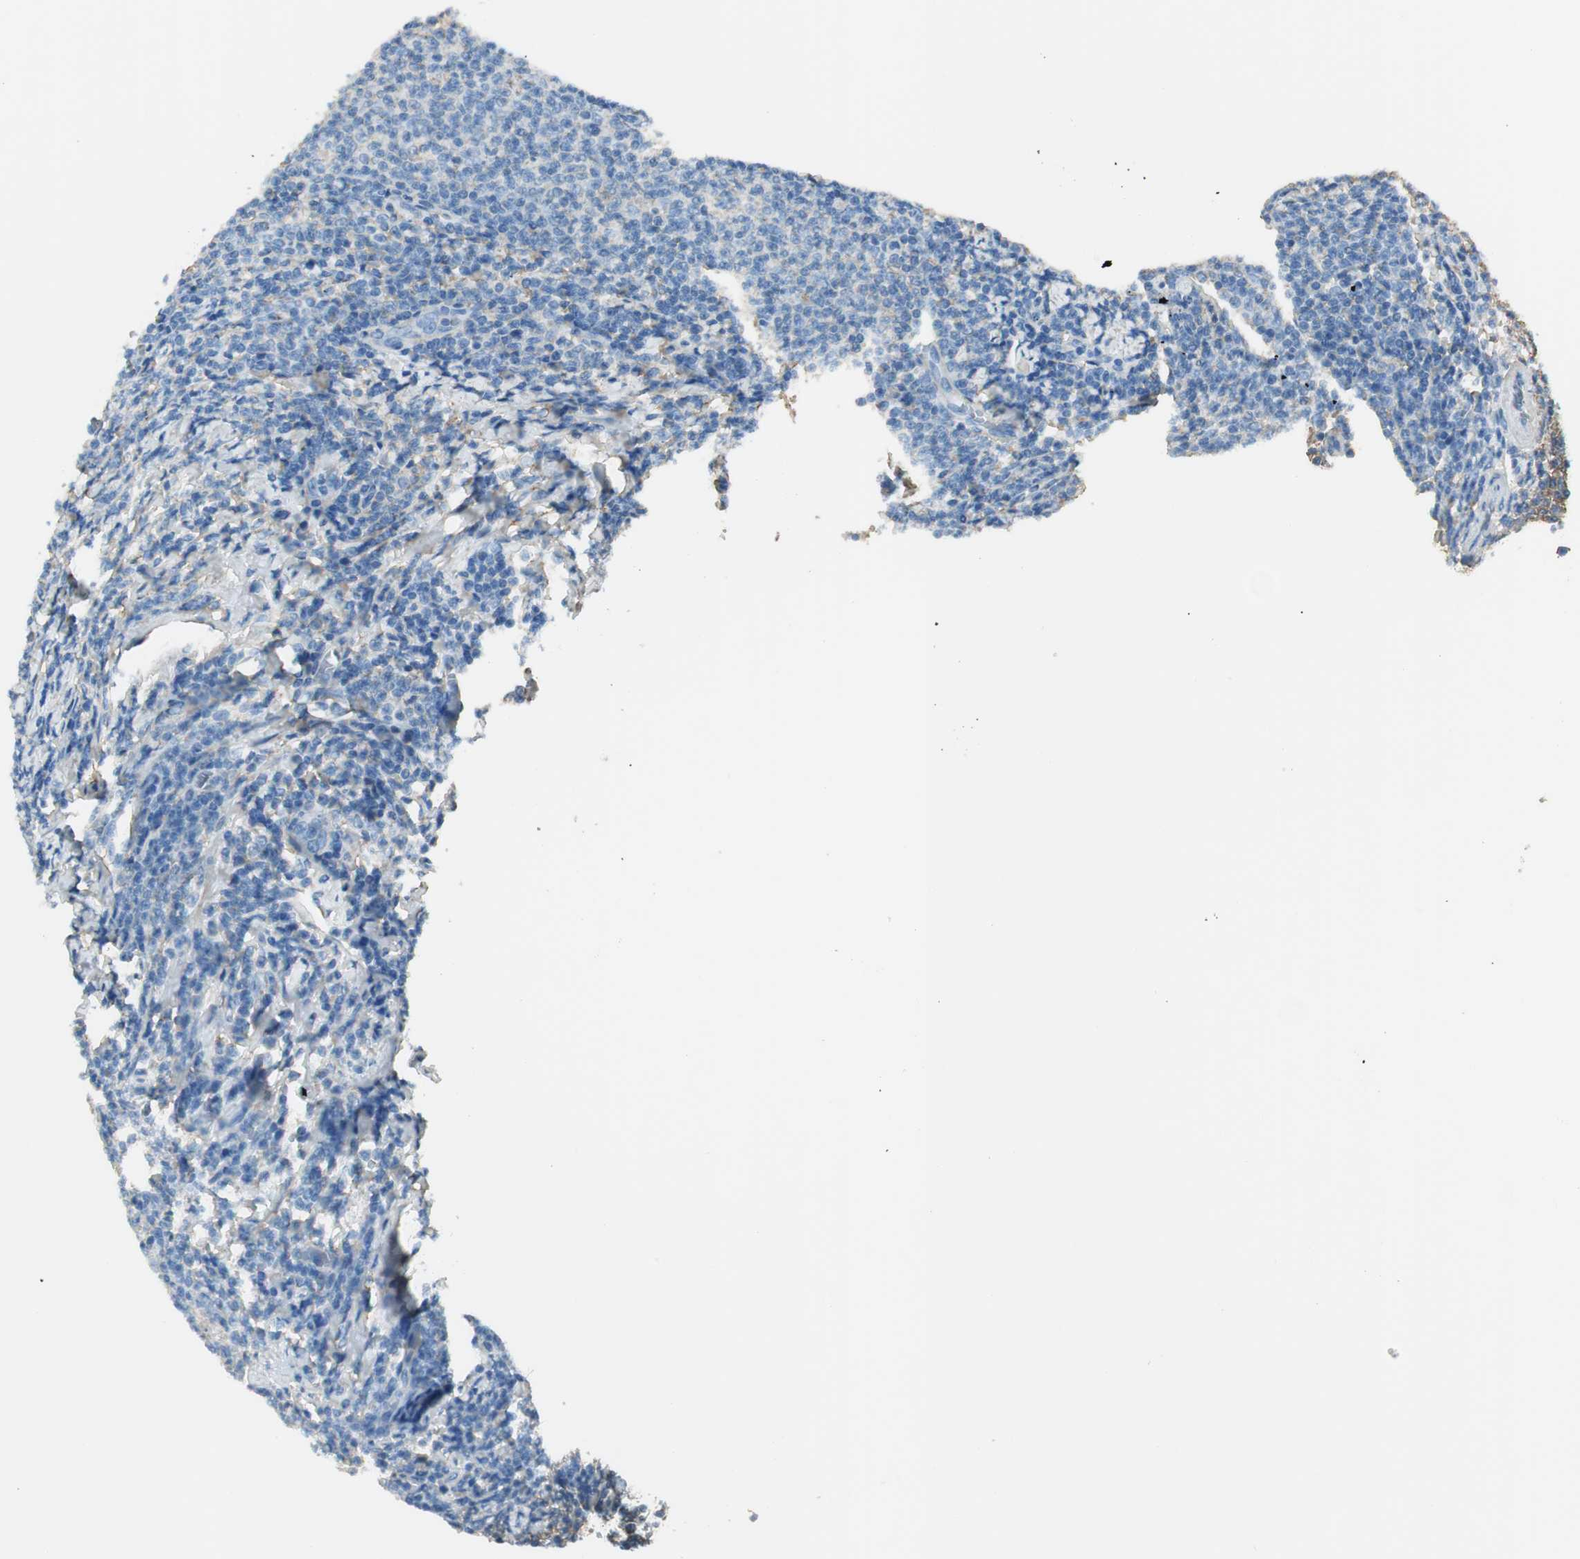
{"staining": {"intensity": "moderate", "quantity": "25%-75%", "location": "cytoplasmic/membranous"}, "tissue": "lymphoma", "cell_type": "Tumor cells", "image_type": "cancer", "snomed": [{"axis": "morphology", "description": "Malignant lymphoma, non-Hodgkin's type, Low grade"}, {"axis": "topography", "description": "Lymph node"}], "caption": "Protein staining displays moderate cytoplasmic/membranous staining in about 25%-75% of tumor cells in malignant lymphoma, non-Hodgkin's type (low-grade).", "gene": "PI4K2B", "patient": {"sex": "male", "age": 66}}